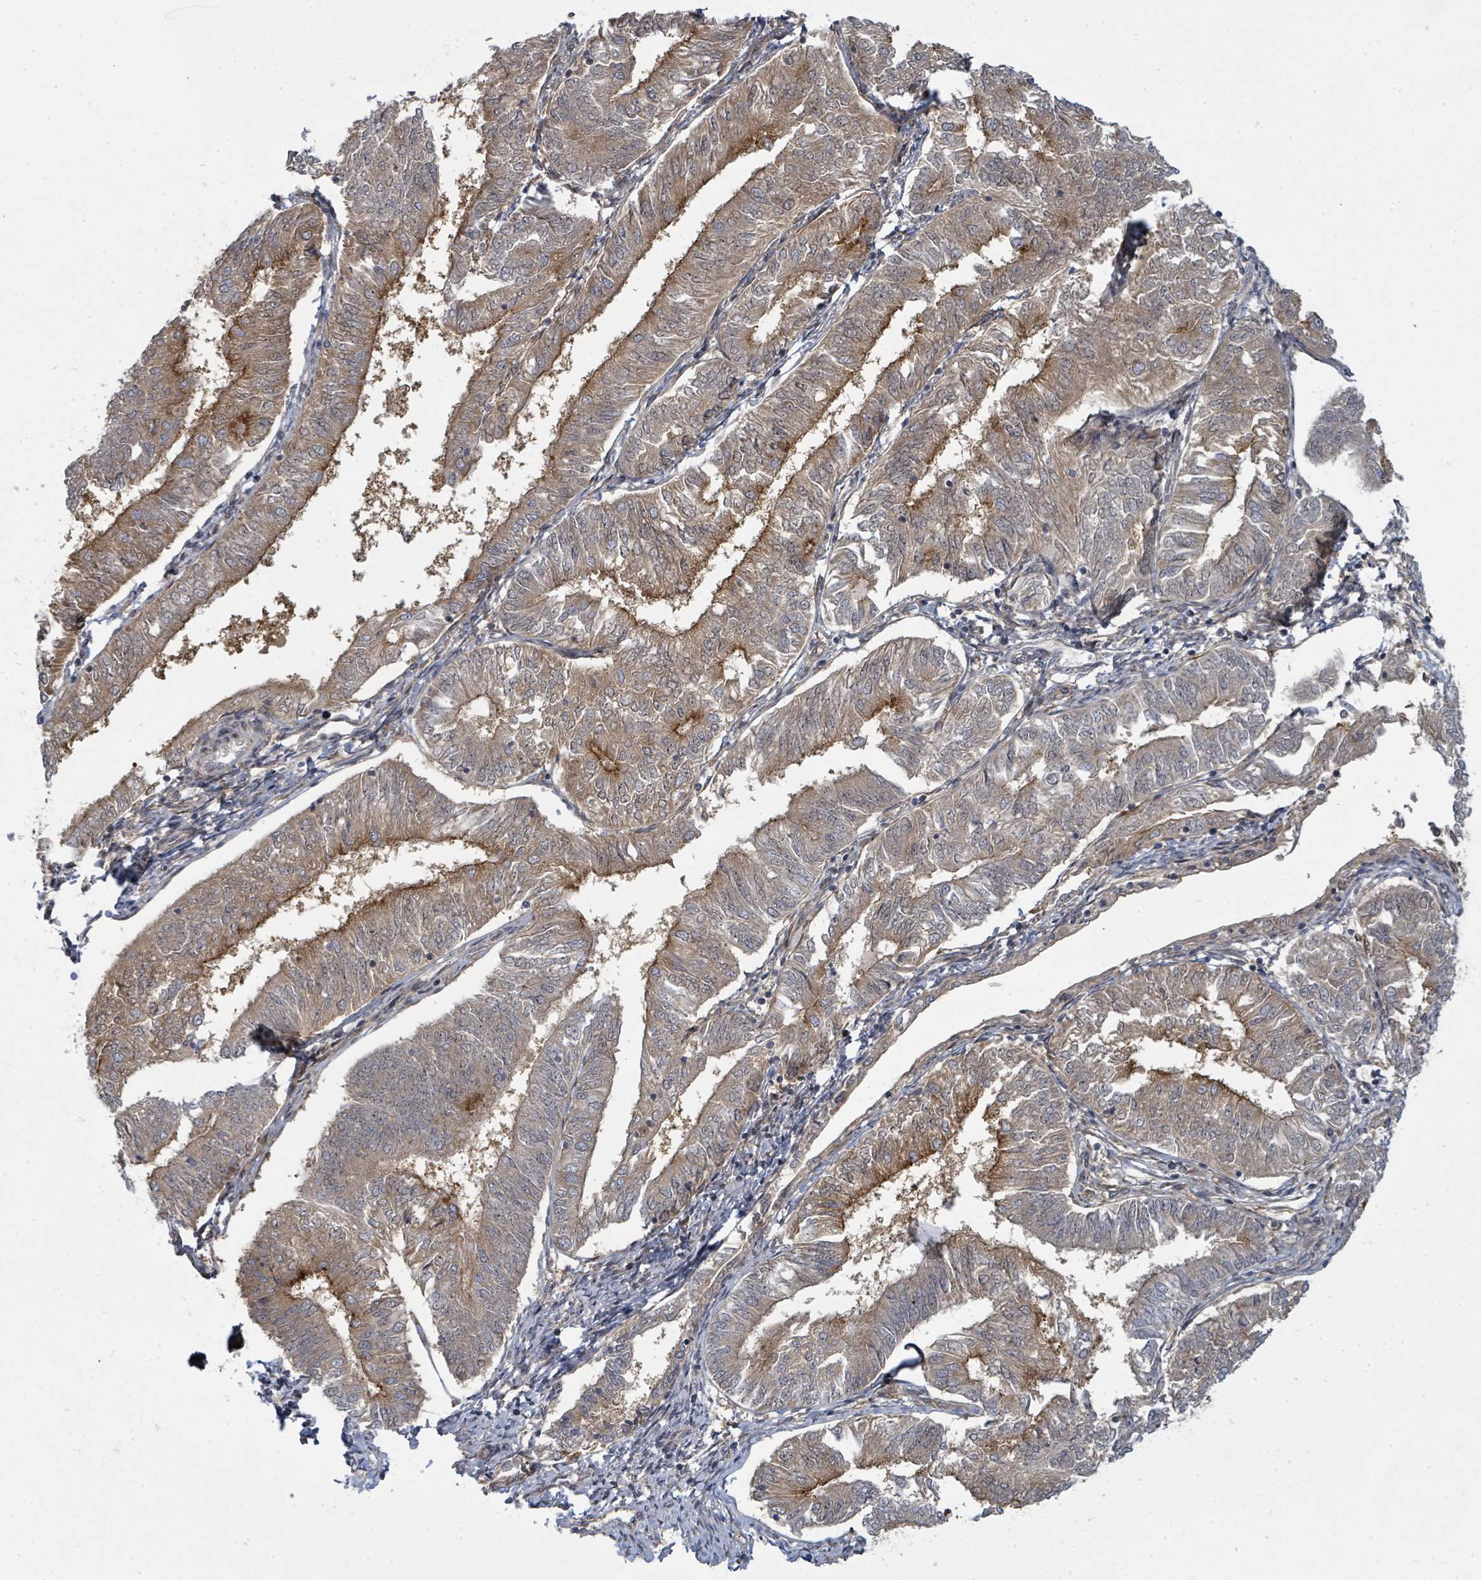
{"staining": {"intensity": "moderate", "quantity": ">75%", "location": "cytoplasmic/membranous"}, "tissue": "endometrial cancer", "cell_type": "Tumor cells", "image_type": "cancer", "snomed": [{"axis": "morphology", "description": "Adenocarcinoma, NOS"}, {"axis": "topography", "description": "Endometrium"}], "caption": "Endometrial adenocarcinoma was stained to show a protein in brown. There is medium levels of moderate cytoplasmic/membranous positivity in about >75% of tumor cells.", "gene": "PSMG2", "patient": {"sex": "female", "age": 58}}